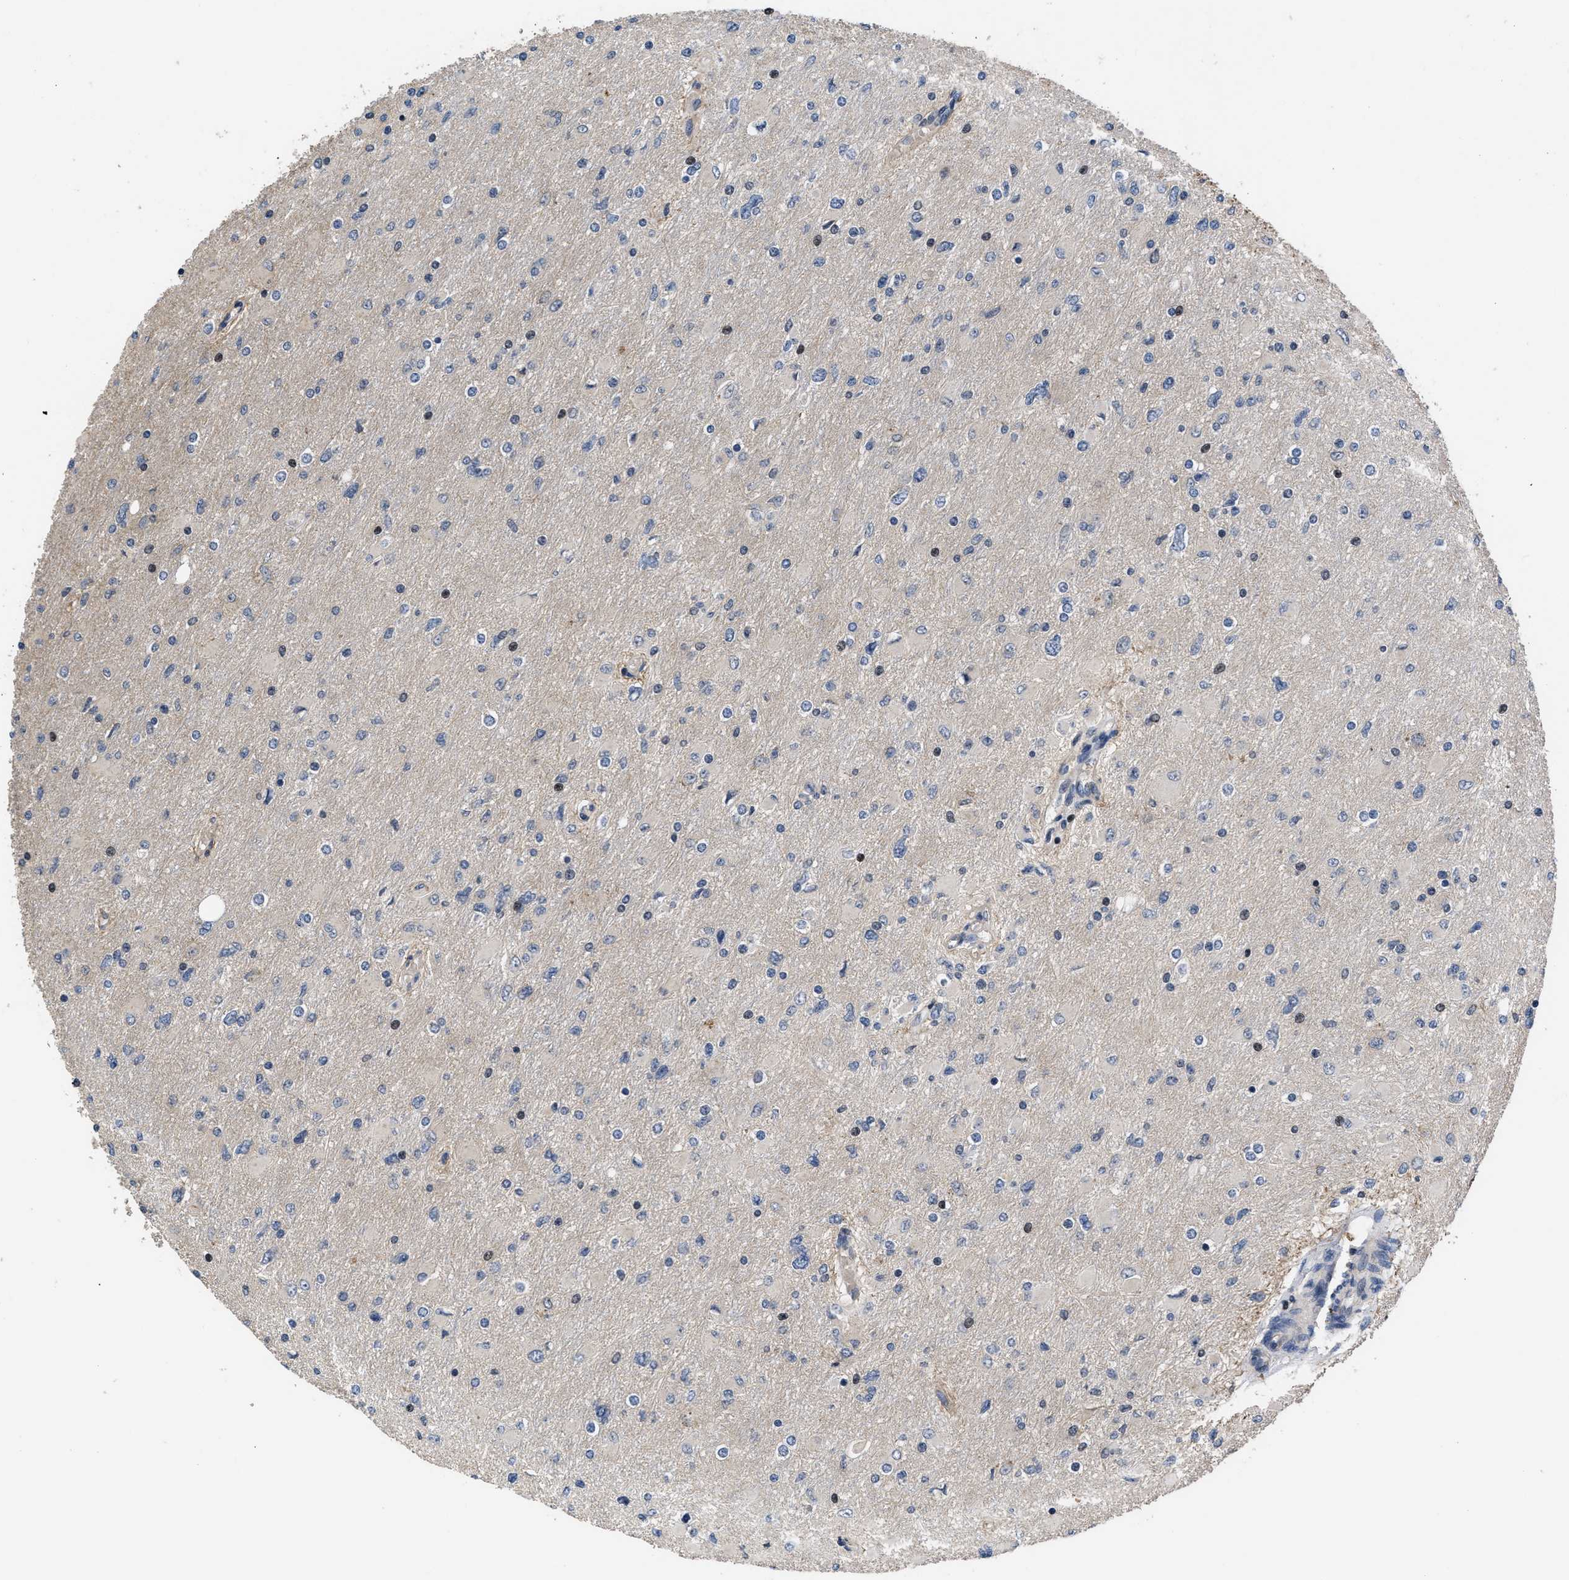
{"staining": {"intensity": "negative", "quantity": "none", "location": "none"}, "tissue": "glioma", "cell_type": "Tumor cells", "image_type": "cancer", "snomed": [{"axis": "morphology", "description": "Glioma, malignant, High grade"}, {"axis": "topography", "description": "Cerebral cortex"}], "caption": "DAB immunohistochemical staining of human glioma reveals no significant positivity in tumor cells.", "gene": "DNAJC14", "patient": {"sex": "female", "age": 36}}